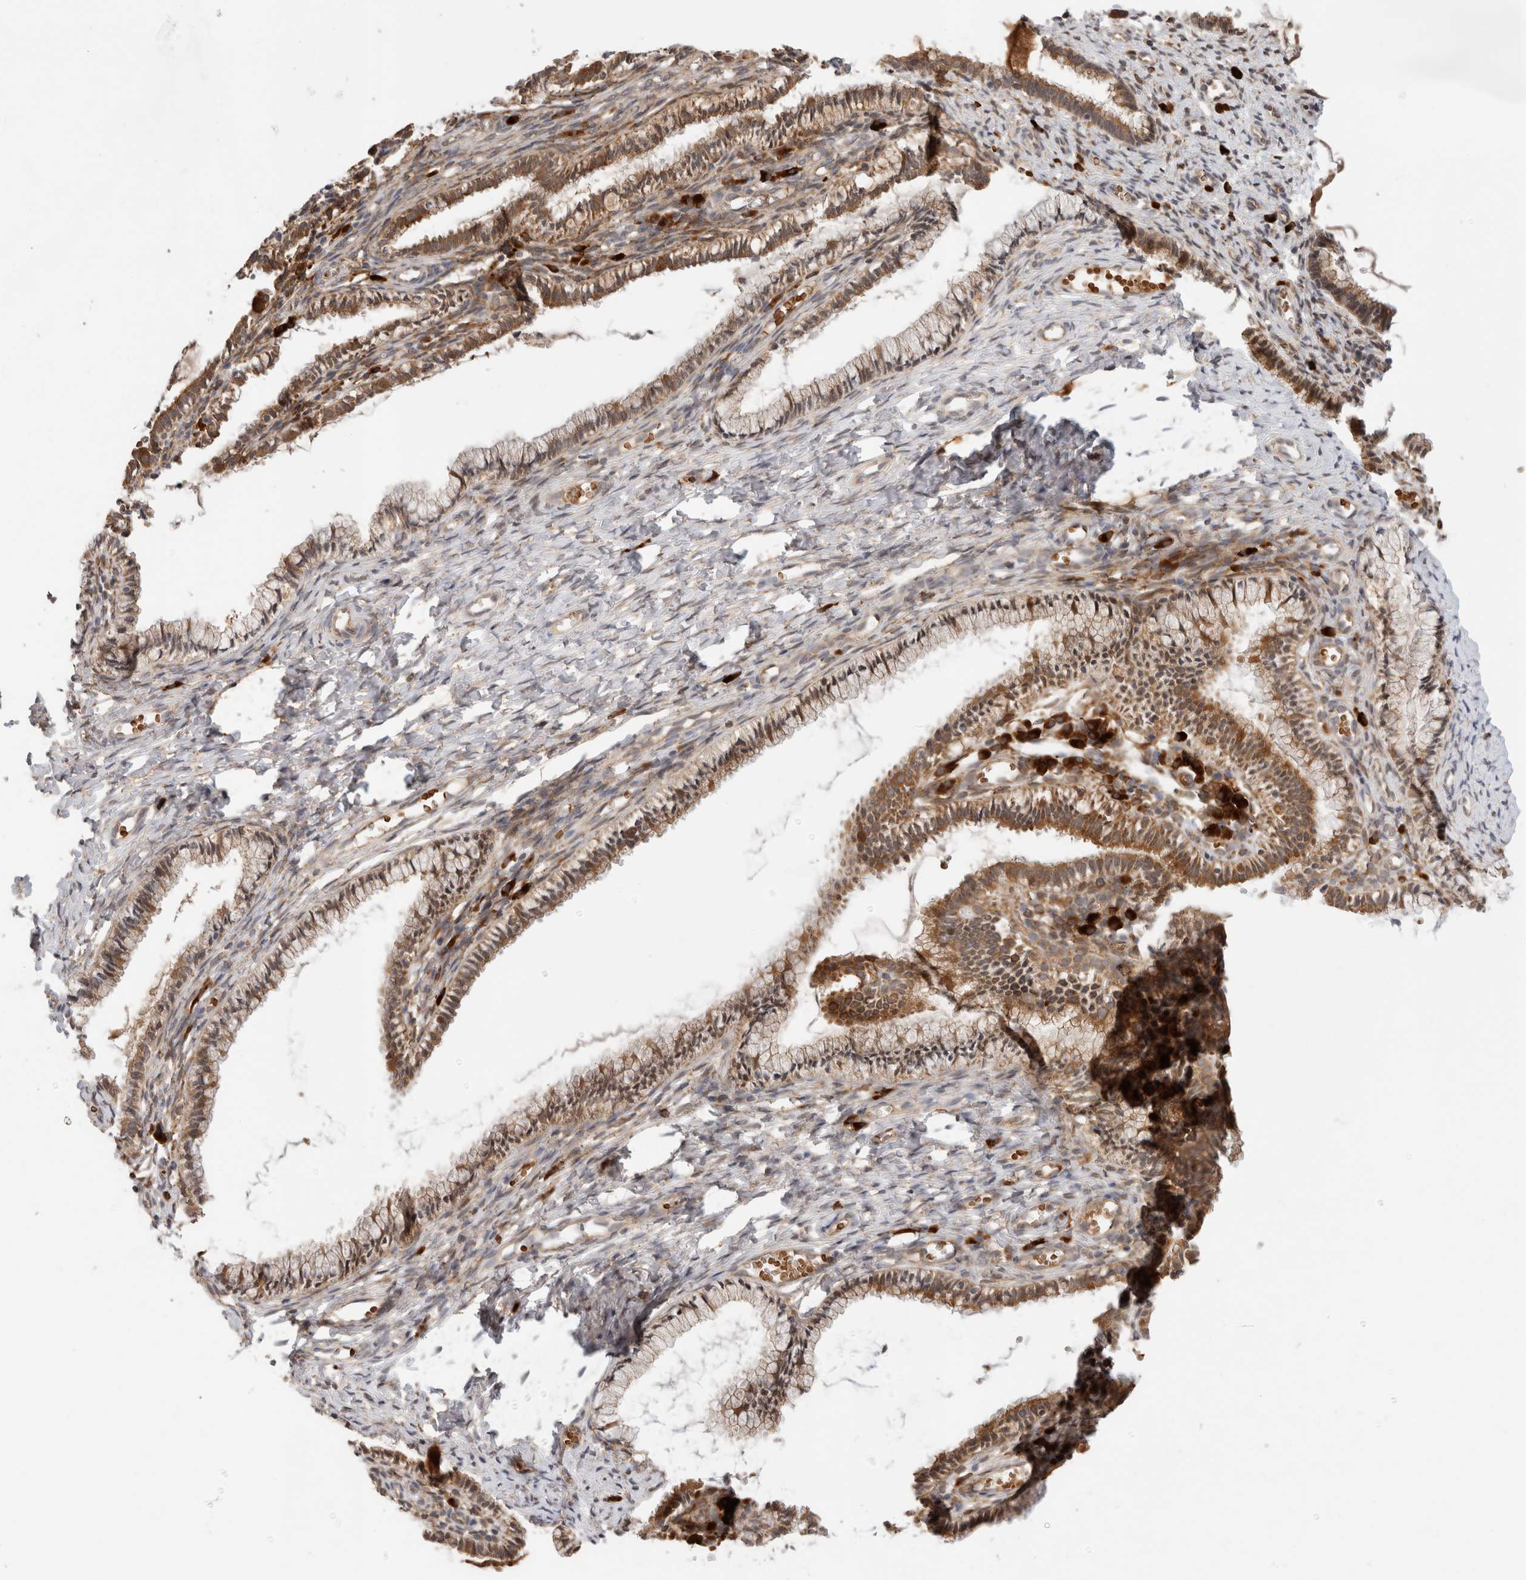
{"staining": {"intensity": "strong", "quantity": ">75%", "location": "cytoplasmic/membranous"}, "tissue": "cervix", "cell_type": "Glandular cells", "image_type": "normal", "snomed": [{"axis": "morphology", "description": "Normal tissue, NOS"}, {"axis": "topography", "description": "Cervix"}], "caption": "Protein staining shows strong cytoplasmic/membranous positivity in about >75% of glandular cells in normal cervix.", "gene": "APOL2", "patient": {"sex": "female", "age": 27}}